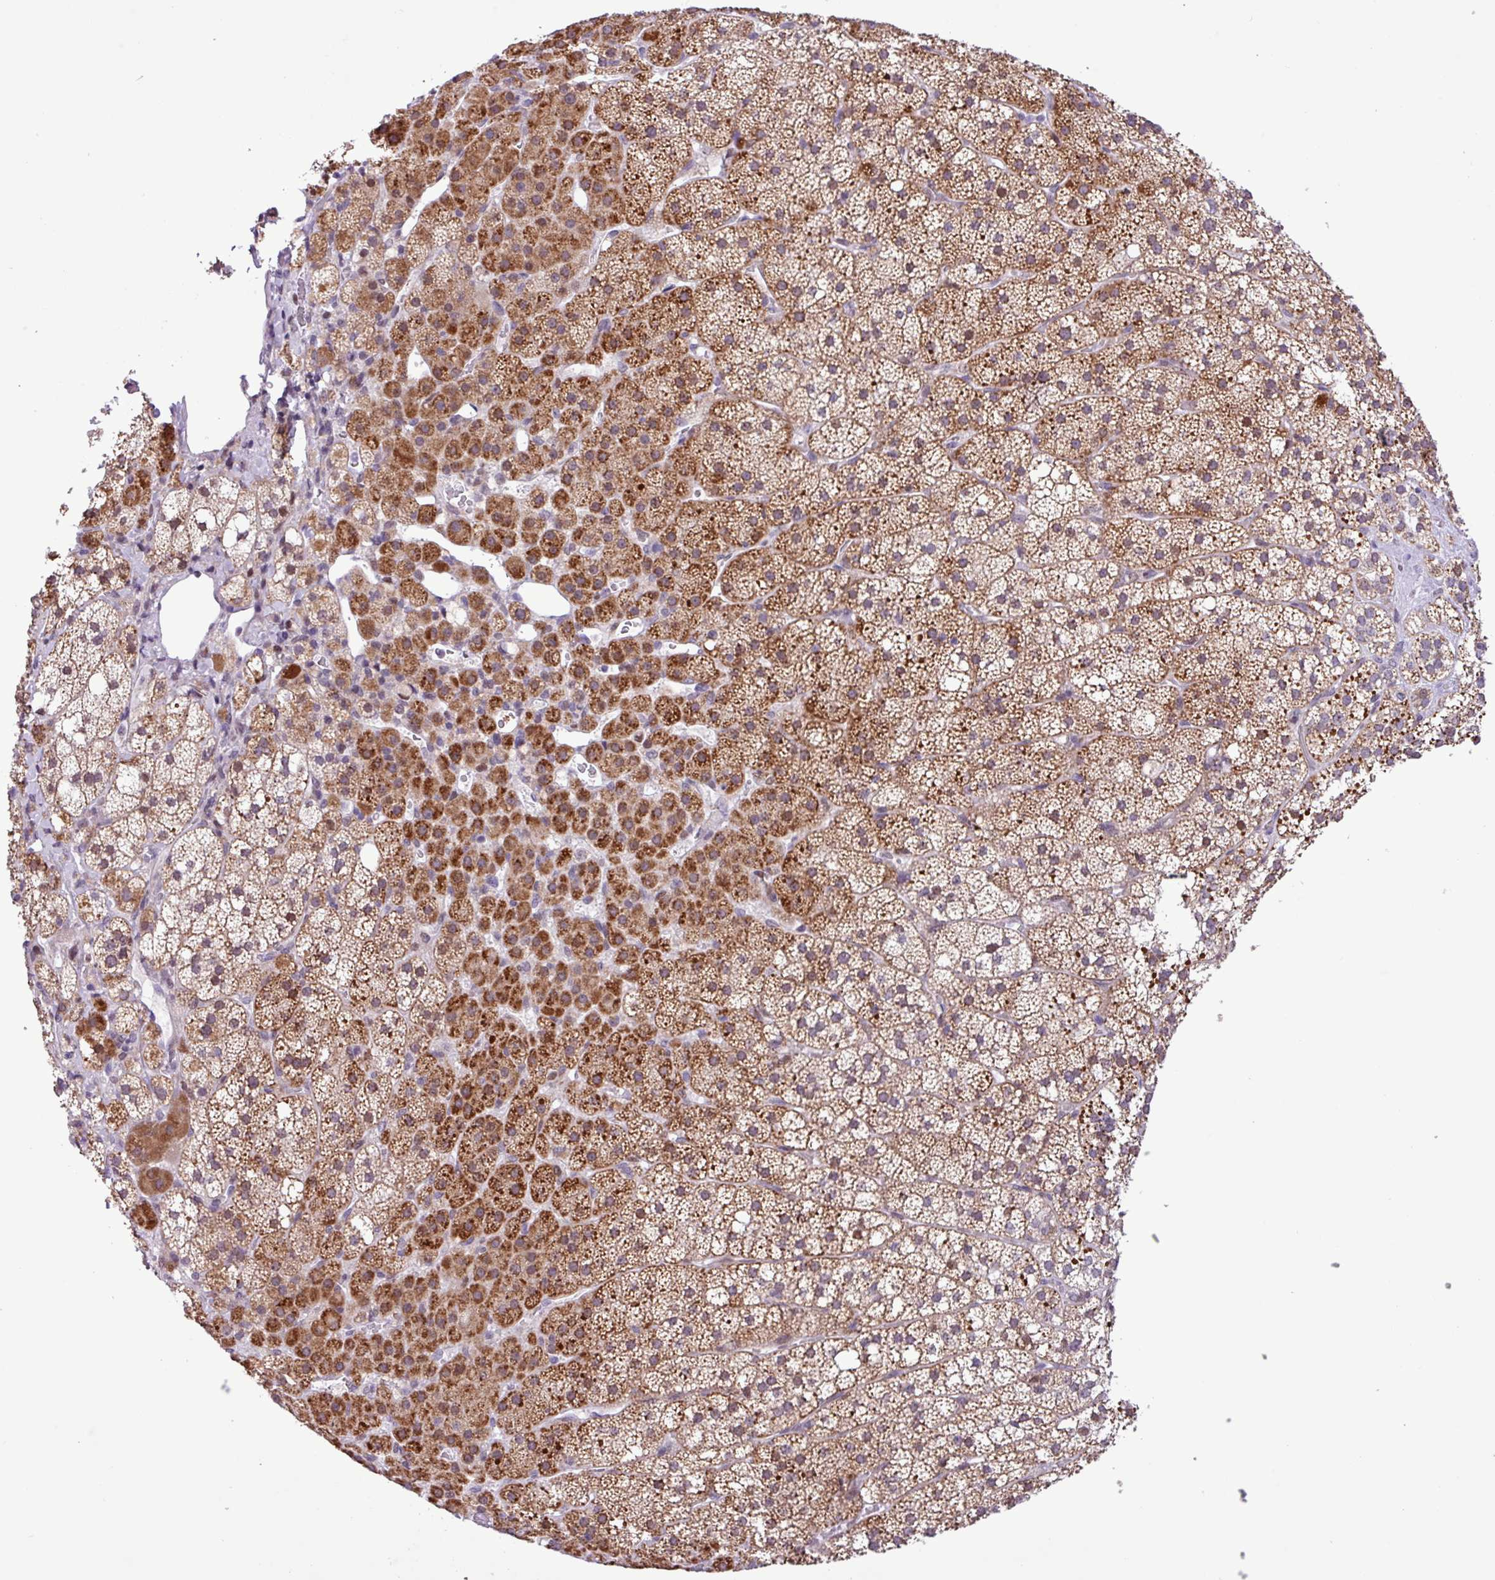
{"staining": {"intensity": "strong", "quantity": "25%-75%", "location": "cytoplasmic/membranous"}, "tissue": "adrenal gland", "cell_type": "Glandular cells", "image_type": "normal", "snomed": [{"axis": "morphology", "description": "Normal tissue, NOS"}, {"axis": "topography", "description": "Adrenal gland"}], "caption": "Glandular cells demonstrate high levels of strong cytoplasmic/membranous staining in about 25%-75% of cells in normal adrenal gland. (IHC, brightfield microscopy, high magnification).", "gene": "ZNF354A", "patient": {"sex": "male", "age": 53}}